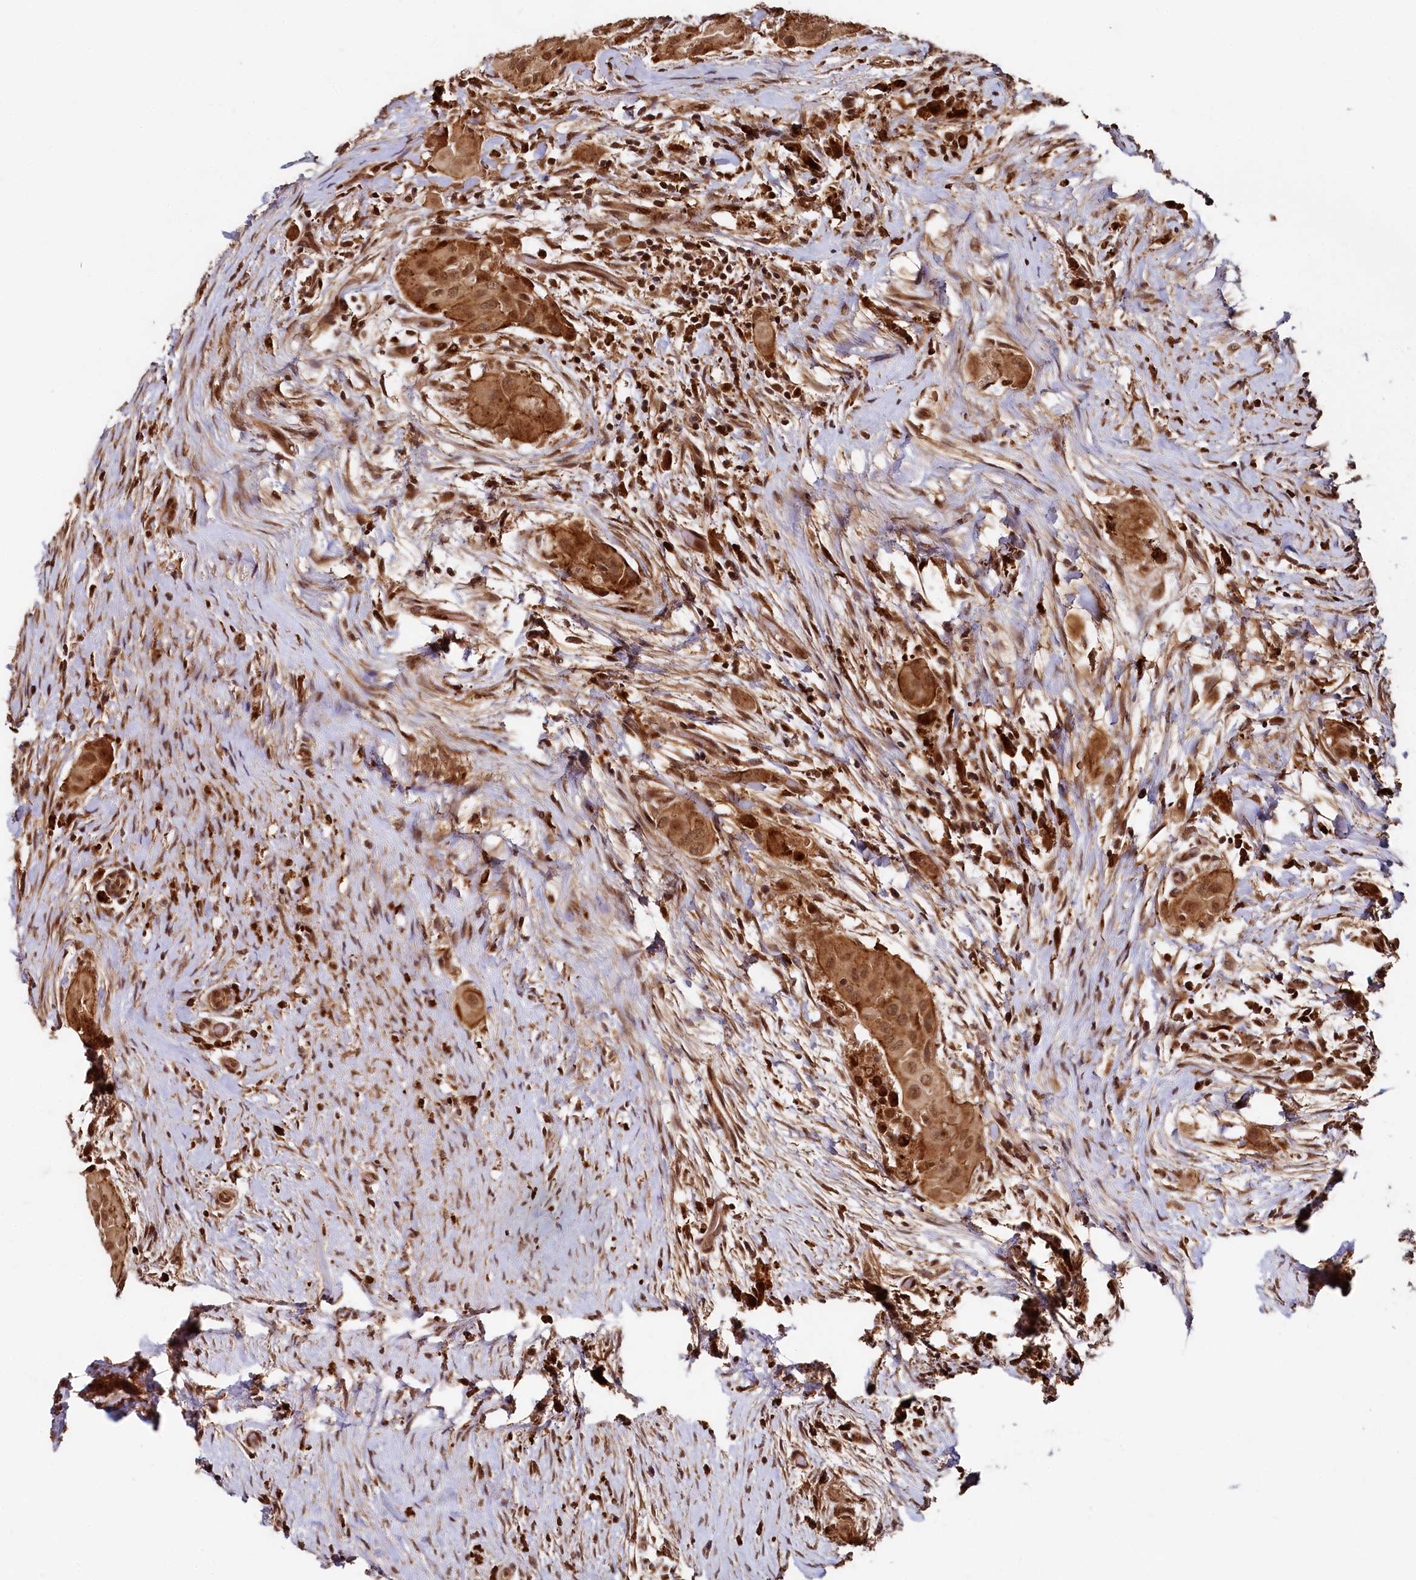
{"staining": {"intensity": "moderate", "quantity": ">75%", "location": "cytoplasmic/membranous,nuclear"}, "tissue": "thyroid cancer", "cell_type": "Tumor cells", "image_type": "cancer", "snomed": [{"axis": "morphology", "description": "Papillary adenocarcinoma, NOS"}, {"axis": "topography", "description": "Thyroid gland"}], "caption": "Papillary adenocarcinoma (thyroid) stained for a protein (brown) shows moderate cytoplasmic/membranous and nuclear positive expression in about >75% of tumor cells.", "gene": "TRIM23", "patient": {"sex": "female", "age": 59}}